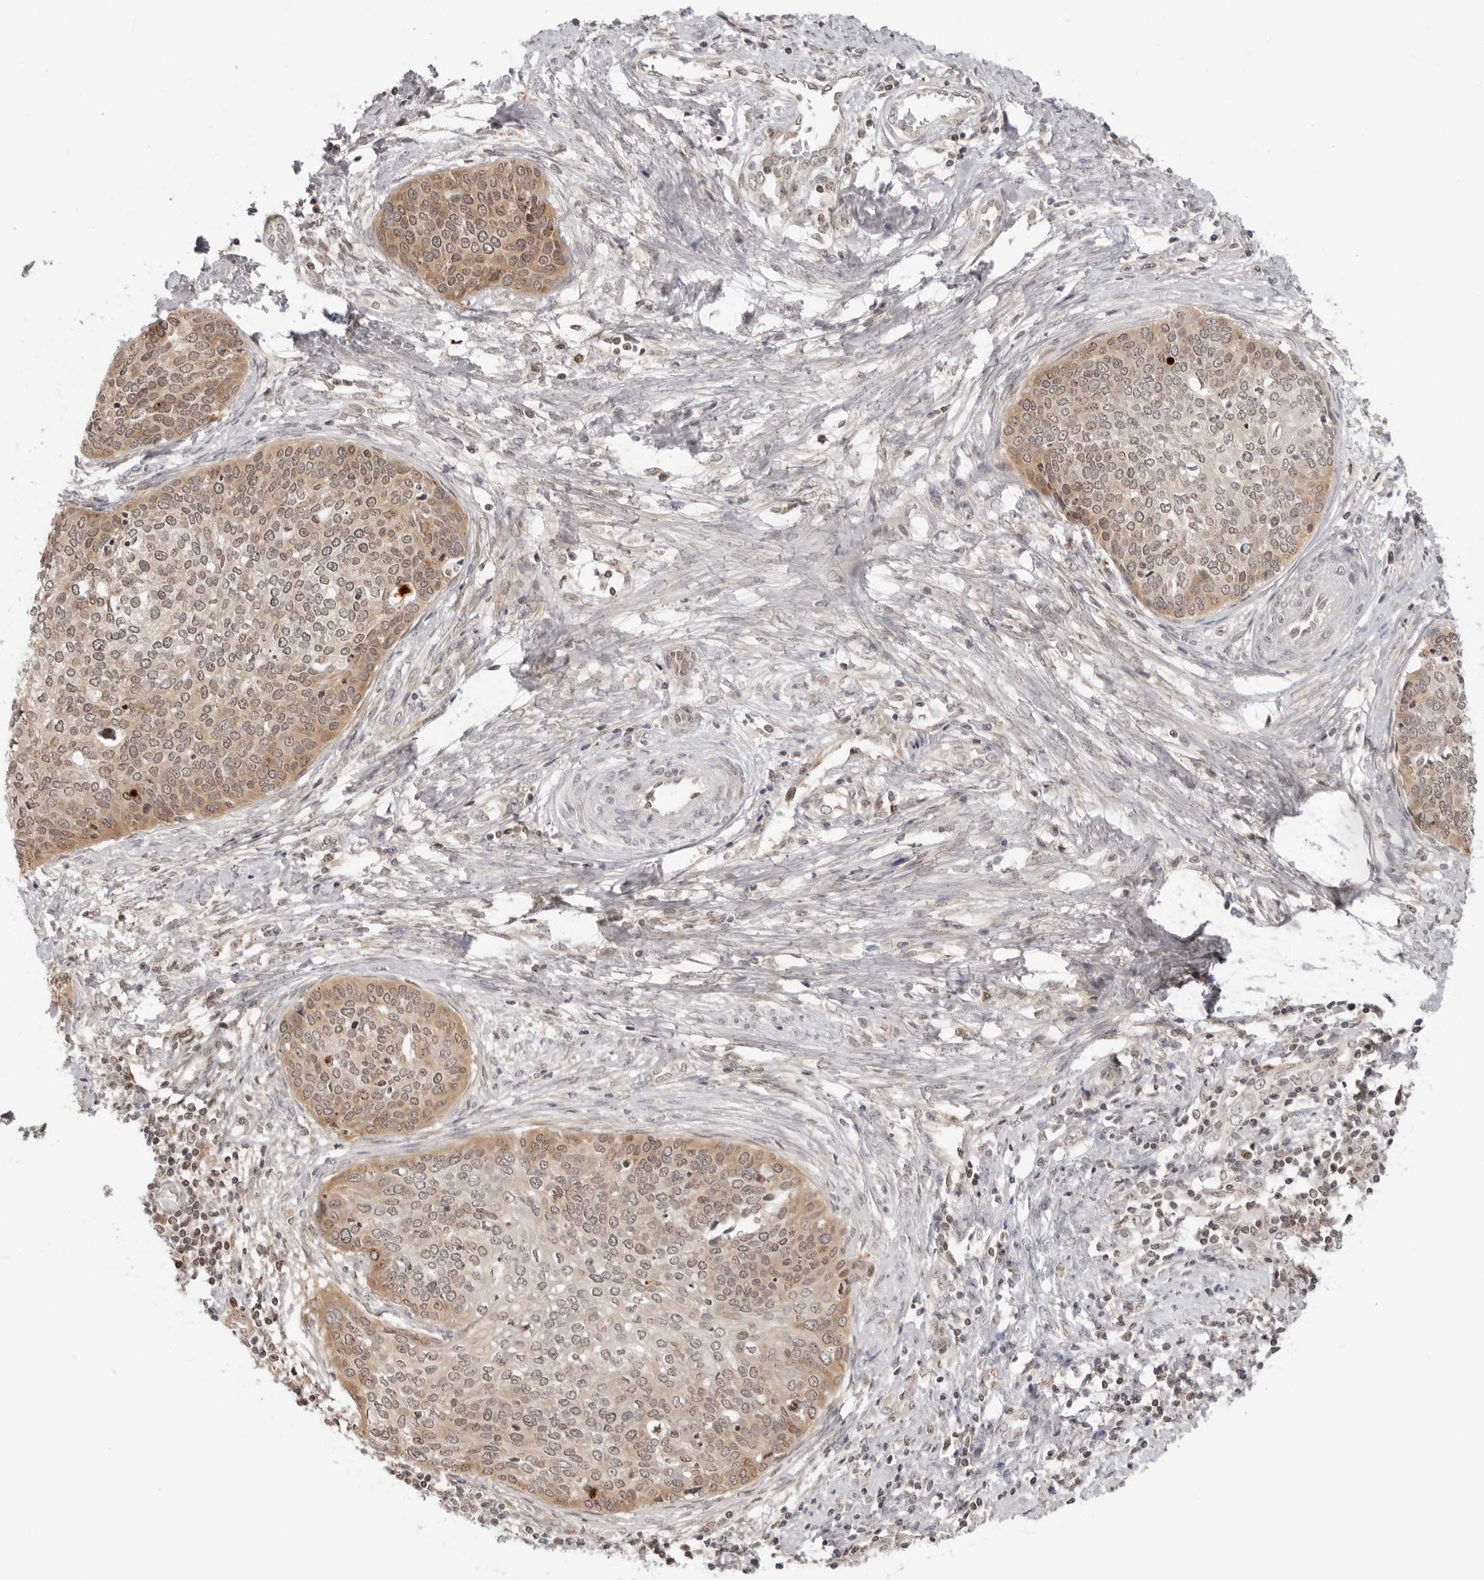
{"staining": {"intensity": "weak", "quantity": ">75%", "location": "cytoplasmic/membranous,nuclear"}, "tissue": "cervical cancer", "cell_type": "Tumor cells", "image_type": "cancer", "snomed": [{"axis": "morphology", "description": "Squamous cell carcinoma, NOS"}, {"axis": "topography", "description": "Cervix"}], "caption": "Immunohistochemical staining of squamous cell carcinoma (cervical) exhibits weak cytoplasmic/membranous and nuclear protein positivity in approximately >75% of tumor cells. (Brightfield microscopy of DAB IHC at high magnification).", "gene": "PRRC2C", "patient": {"sex": "female", "age": 37}}